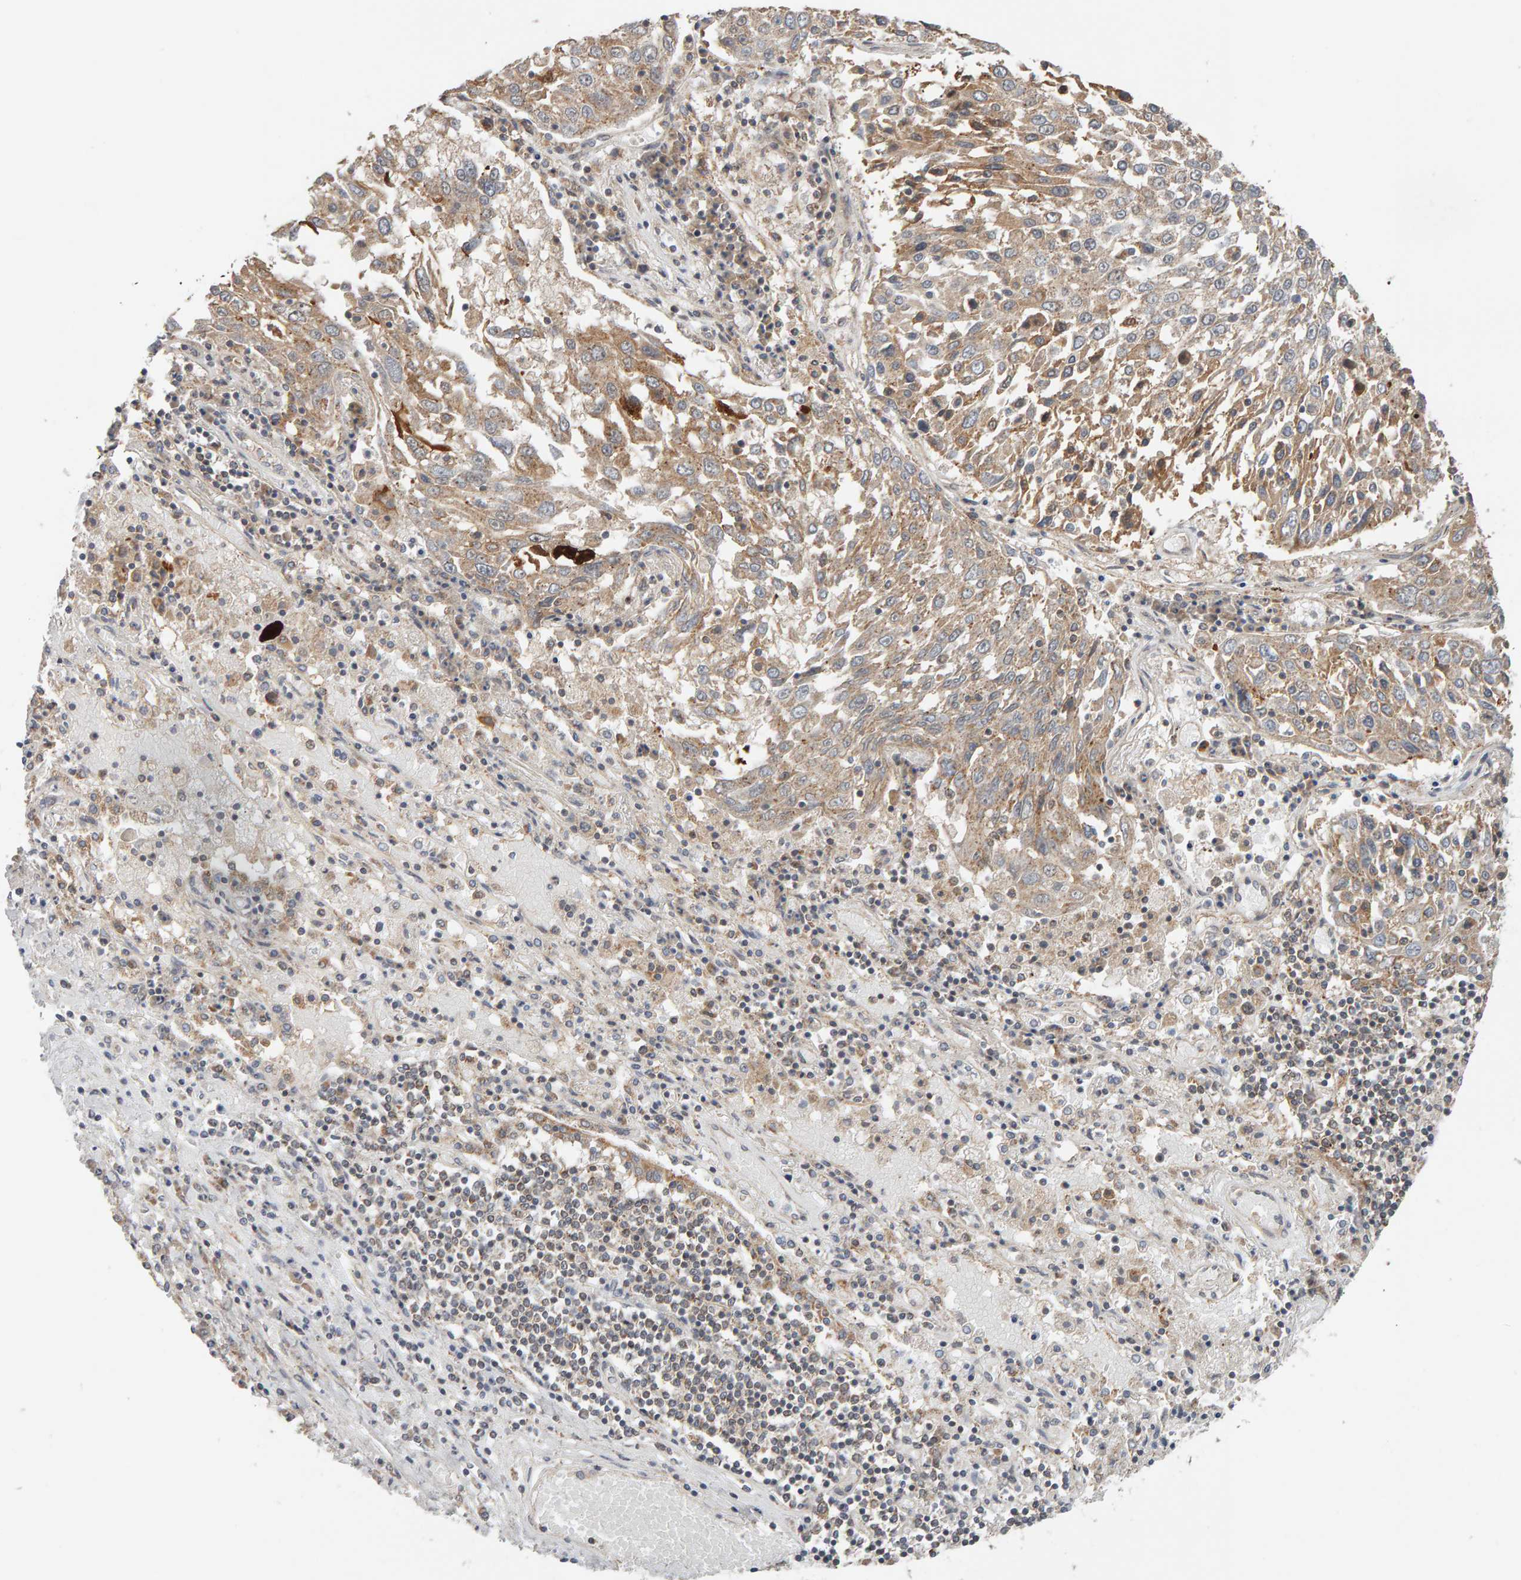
{"staining": {"intensity": "weak", "quantity": "25%-75%", "location": "cytoplasmic/membranous"}, "tissue": "lung cancer", "cell_type": "Tumor cells", "image_type": "cancer", "snomed": [{"axis": "morphology", "description": "Squamous cell carcinoma, NOS"}, {"axis": "topography", "description": "Lung"}], "caption": "A high-resolution histopathology image shows immunohistochemistry staining of squamous cell carcinoma (lung), which reveals weak cytoplasmic/membranous expression in about 25%-75% of tumor cells.", "gene": "DNAJC7", "patient": {"sex": "male", "age": 65}}